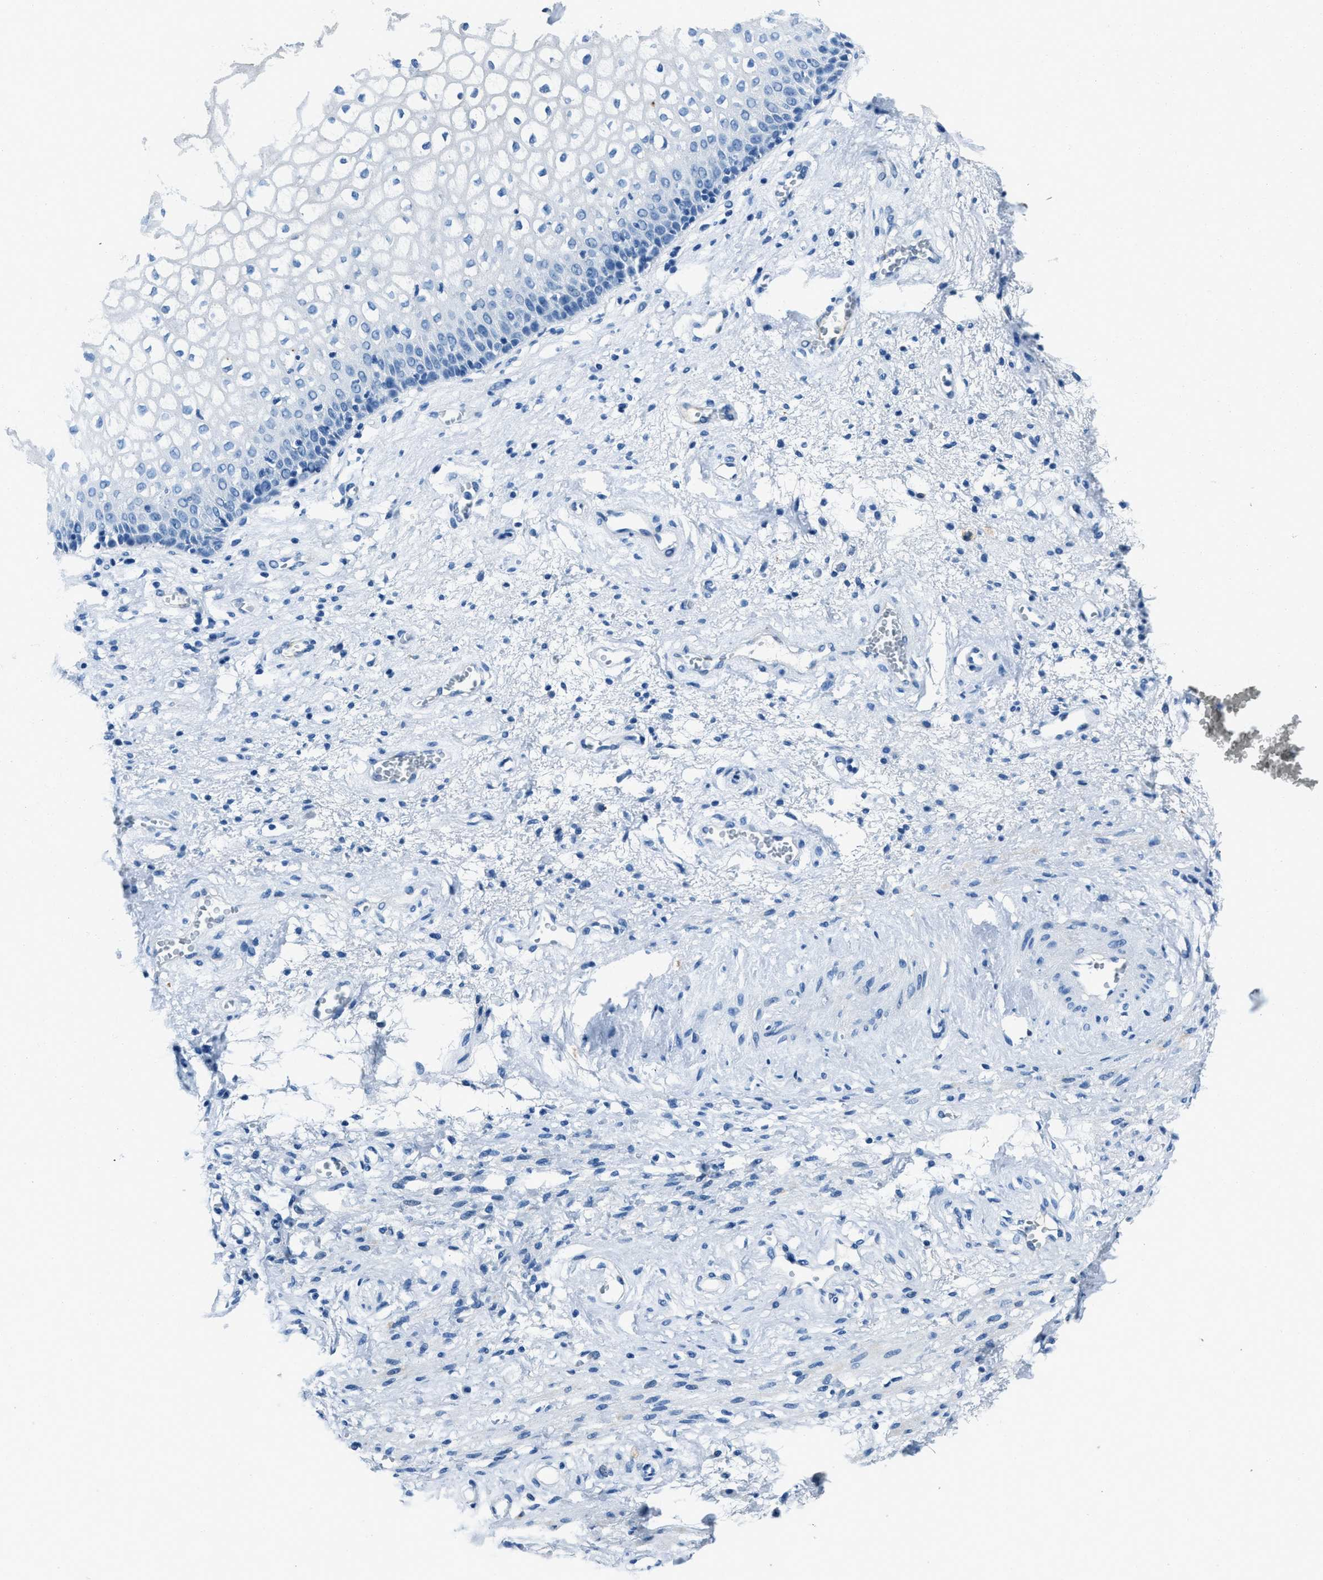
{"staining": {"intensity": "negative", "quantity": "none", "location": "none"}, "tissue": "vagina", "cell_type": "Squamous epithelial cells", "image_type": "normal", "snomed": [{"axis": "morphology", "description": "Normal tissue, NOS"}, {"axis": "topography", "description": "Vagina"}], "caption": "The photomicrograph exhibits no staining of squamous epithelial cells in benign vagina.", "gene": "AMACR", "patient": {"sex": "female", "age": 34}}